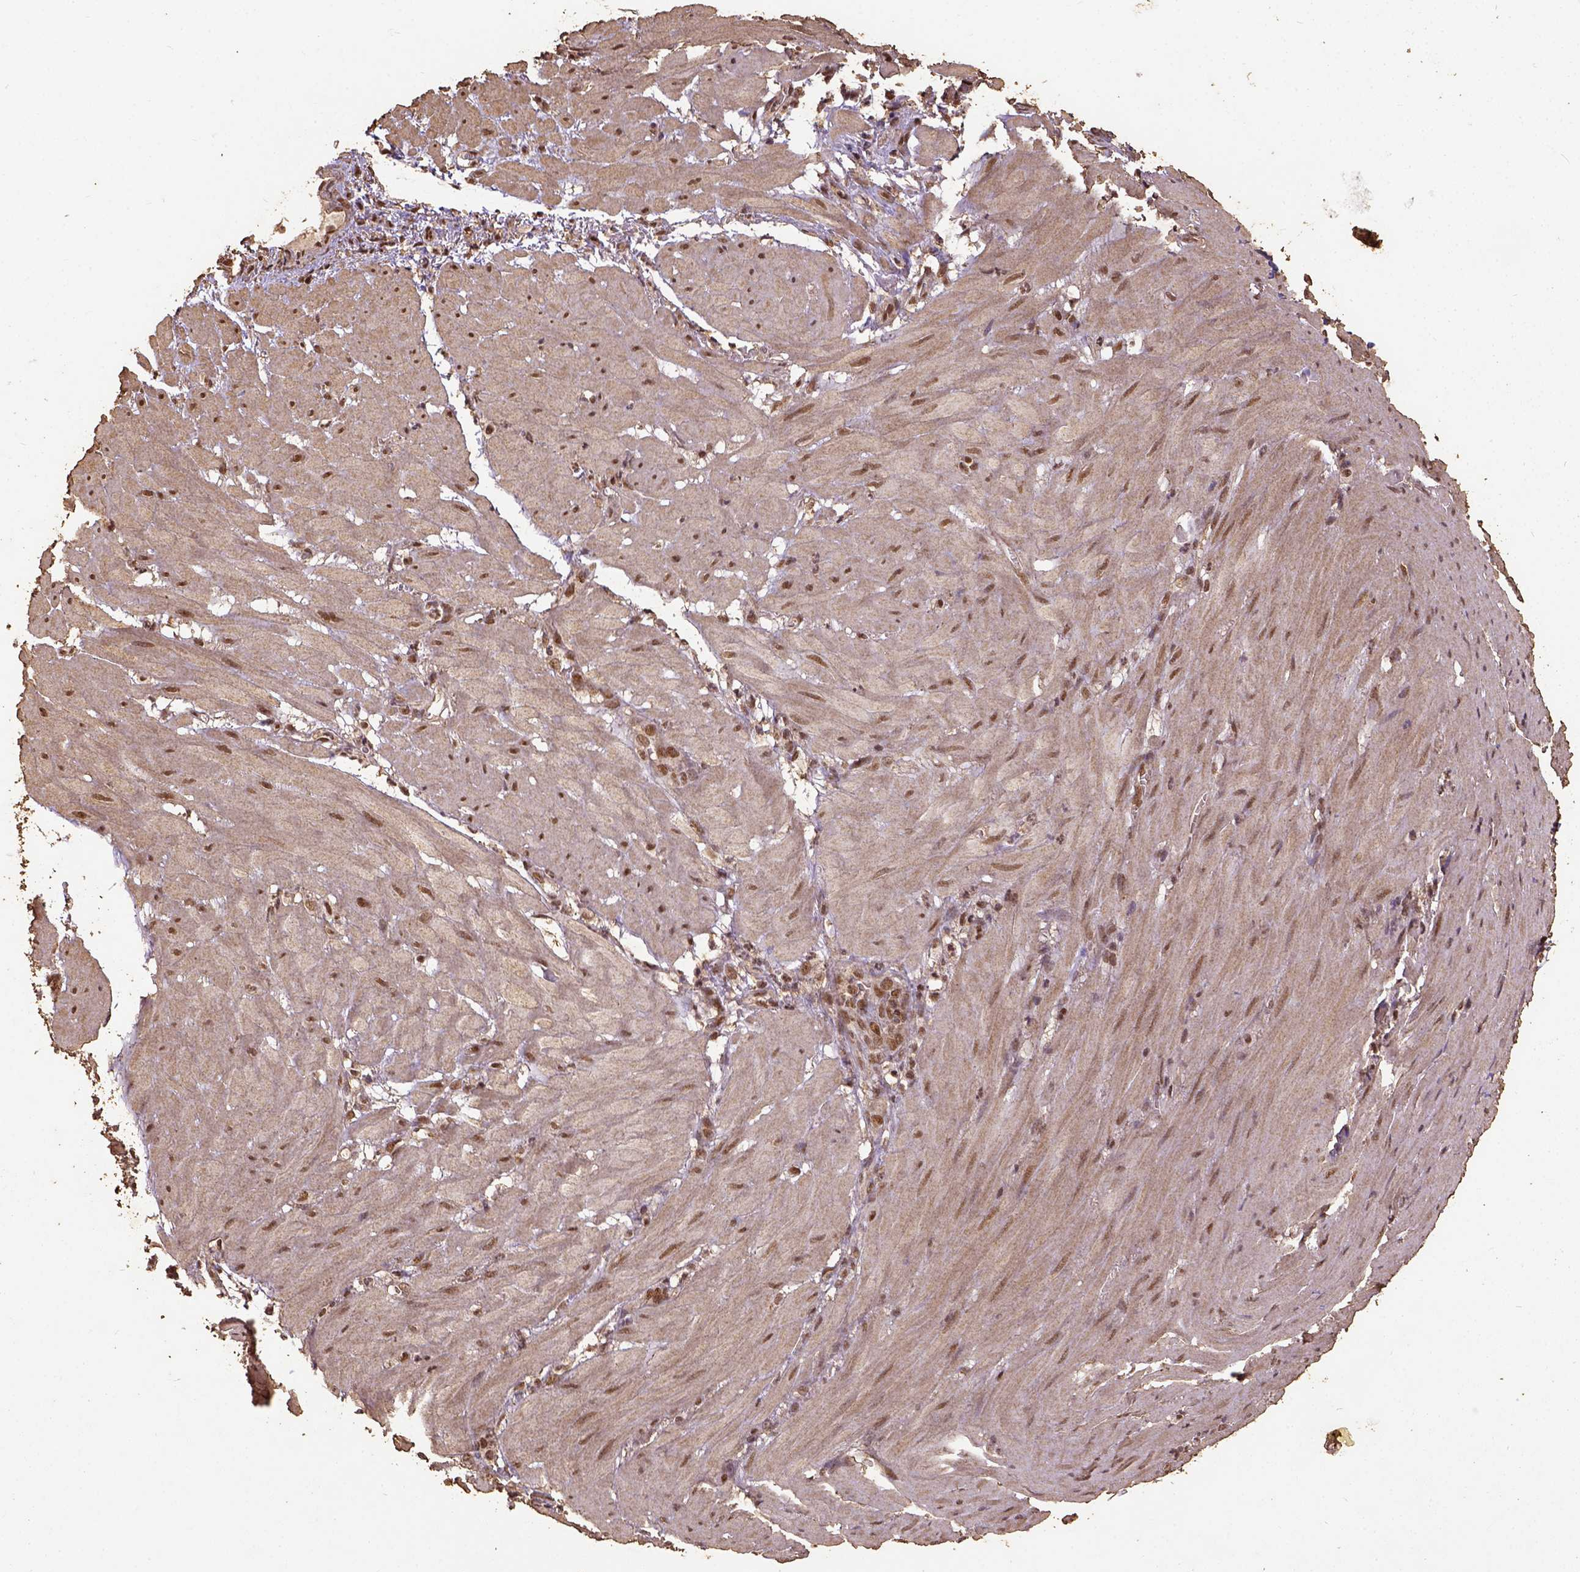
{"staining": {"intensity": "moderate", "quantity": ">75%", "location": "nuclear"}, "tissue": "stomach cancer", "cell_type": "Tumor cells", "image_type": "cancer", "snomed": [{"axis": "morphology", "description": "Normal tissue, NOS"}, {"axis": "morphology", "description": "Adenocarcinoma, NOS"}, {"axis": "topography", "description": "Esophagus"}, {"axis": "topography", "description": "Stomach, upper"}], "caption": "Immunohistochemical staining of stomach cancer exhibits moderate nuclear protein expression in about >75% of tumor cells.", "gene": "NACC1", "patient": {"sex": "male", "age": 74}}